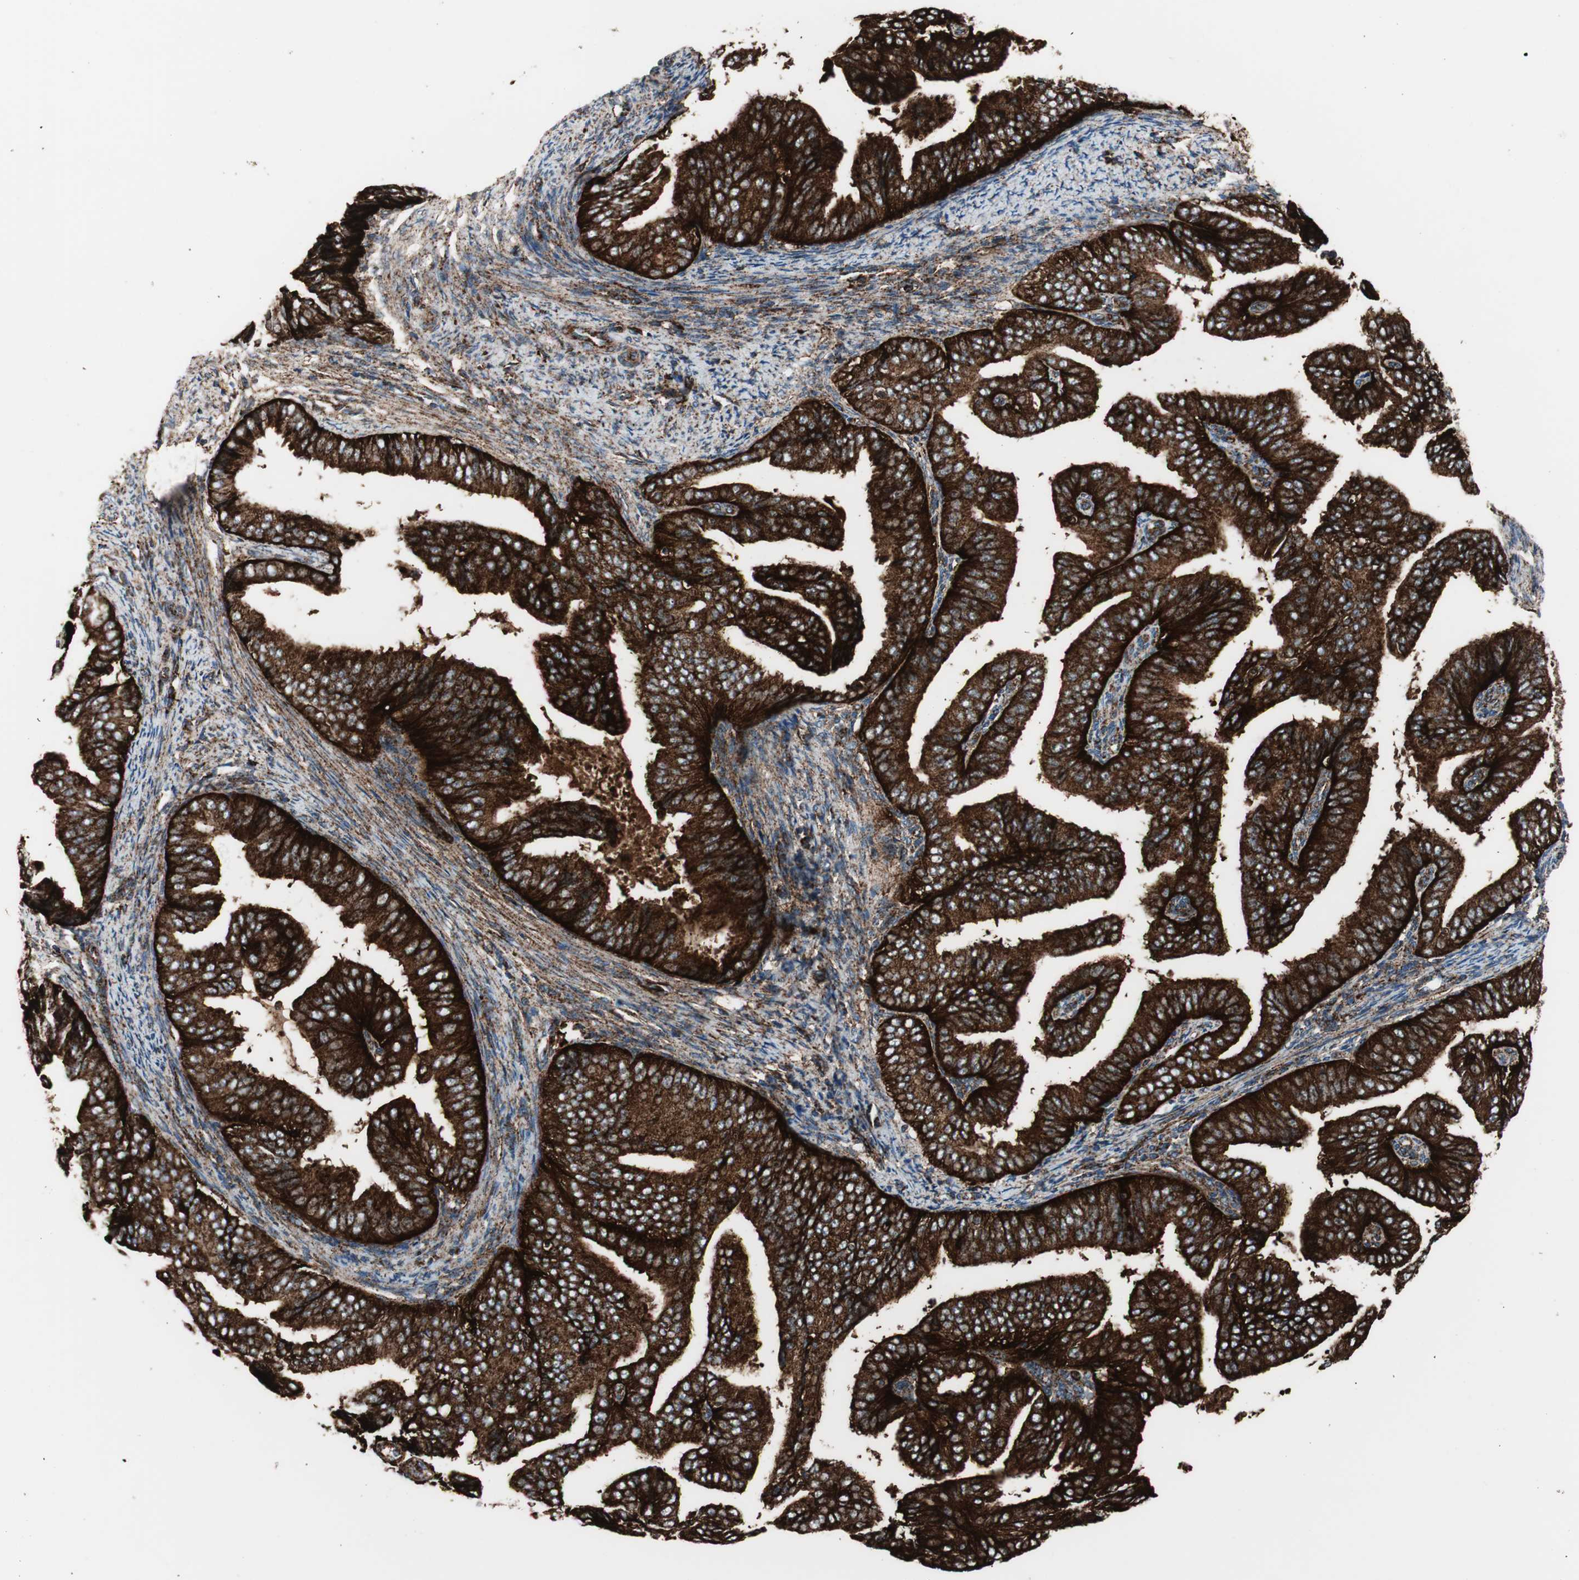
{"staining": {"intensity": "strong", "quantity": ">75%", "location": "cytoplasmic/membranous"}, "tissue": "endometrial cancer", "cell_type": "Tumor cells", "image_type": "cancer", "snomed": [{"axis": "morphology", "description": "Adenocarcinoma, NOS"}, {"axis": "topography", "description": "Endometrium"}], "caption": "An image of endometrial cancer stained for a protein exhibits strong cytoplasmic/membranous brown staining in tumor cells.", "gene": "LAMP1", "patient": {"sex": "female", "age": 58}}